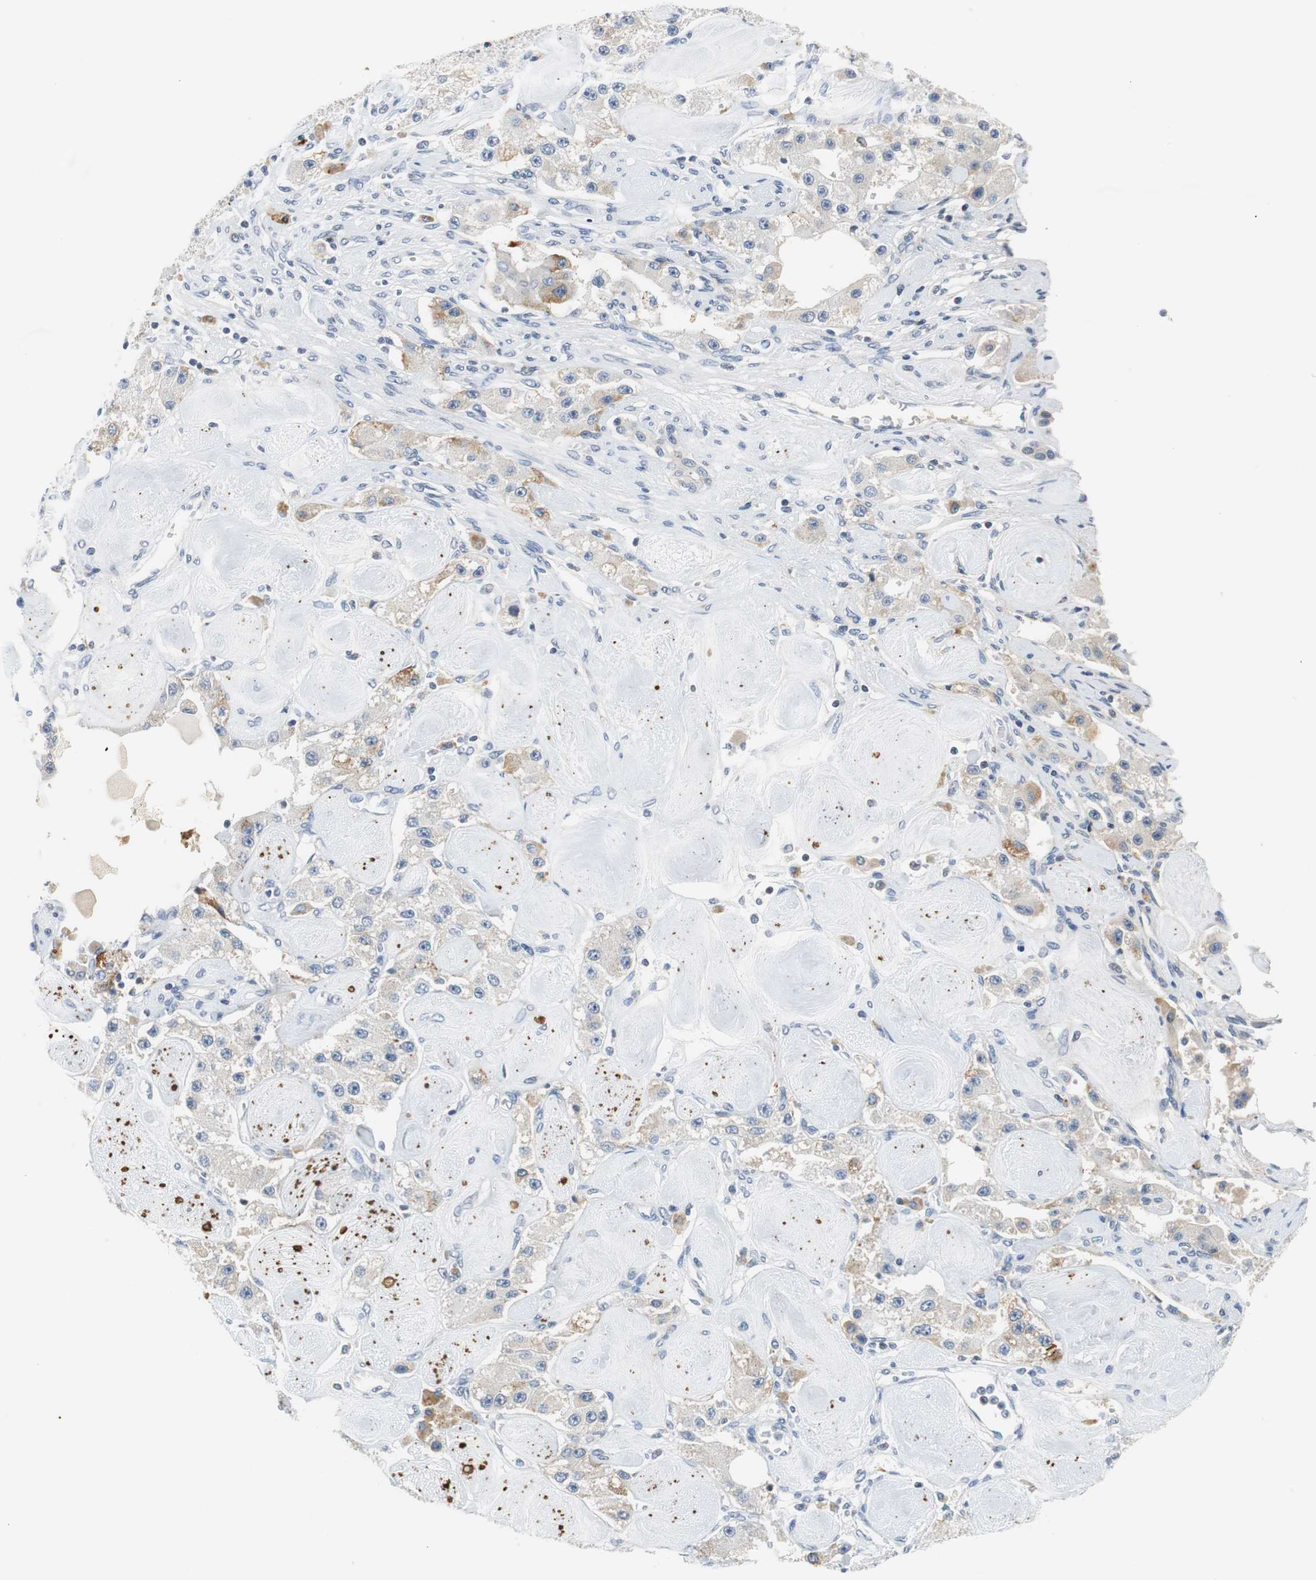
{"staining": {"intensity": "weak", "quantity": "25%-75%", "location": "cytoplasmic/membranous"}, "tissue": "carcinoid", "cell_type": "Tumor cells", "image_type": "cancer", "snomed": [{"axis": "morphology", "description": "Carcinoid, malignant, NOS"}, {"axis": "topography", "description": "Pancreas"}], "caption": "This photomicrograph displays IHC staining of malignant carcinoid, with low weak cytoplasmic/membranous staining in about 25%-75% of tumor cells.", "gene": "GLCCI1", "patient": {"sex": "male", "age": 41}}